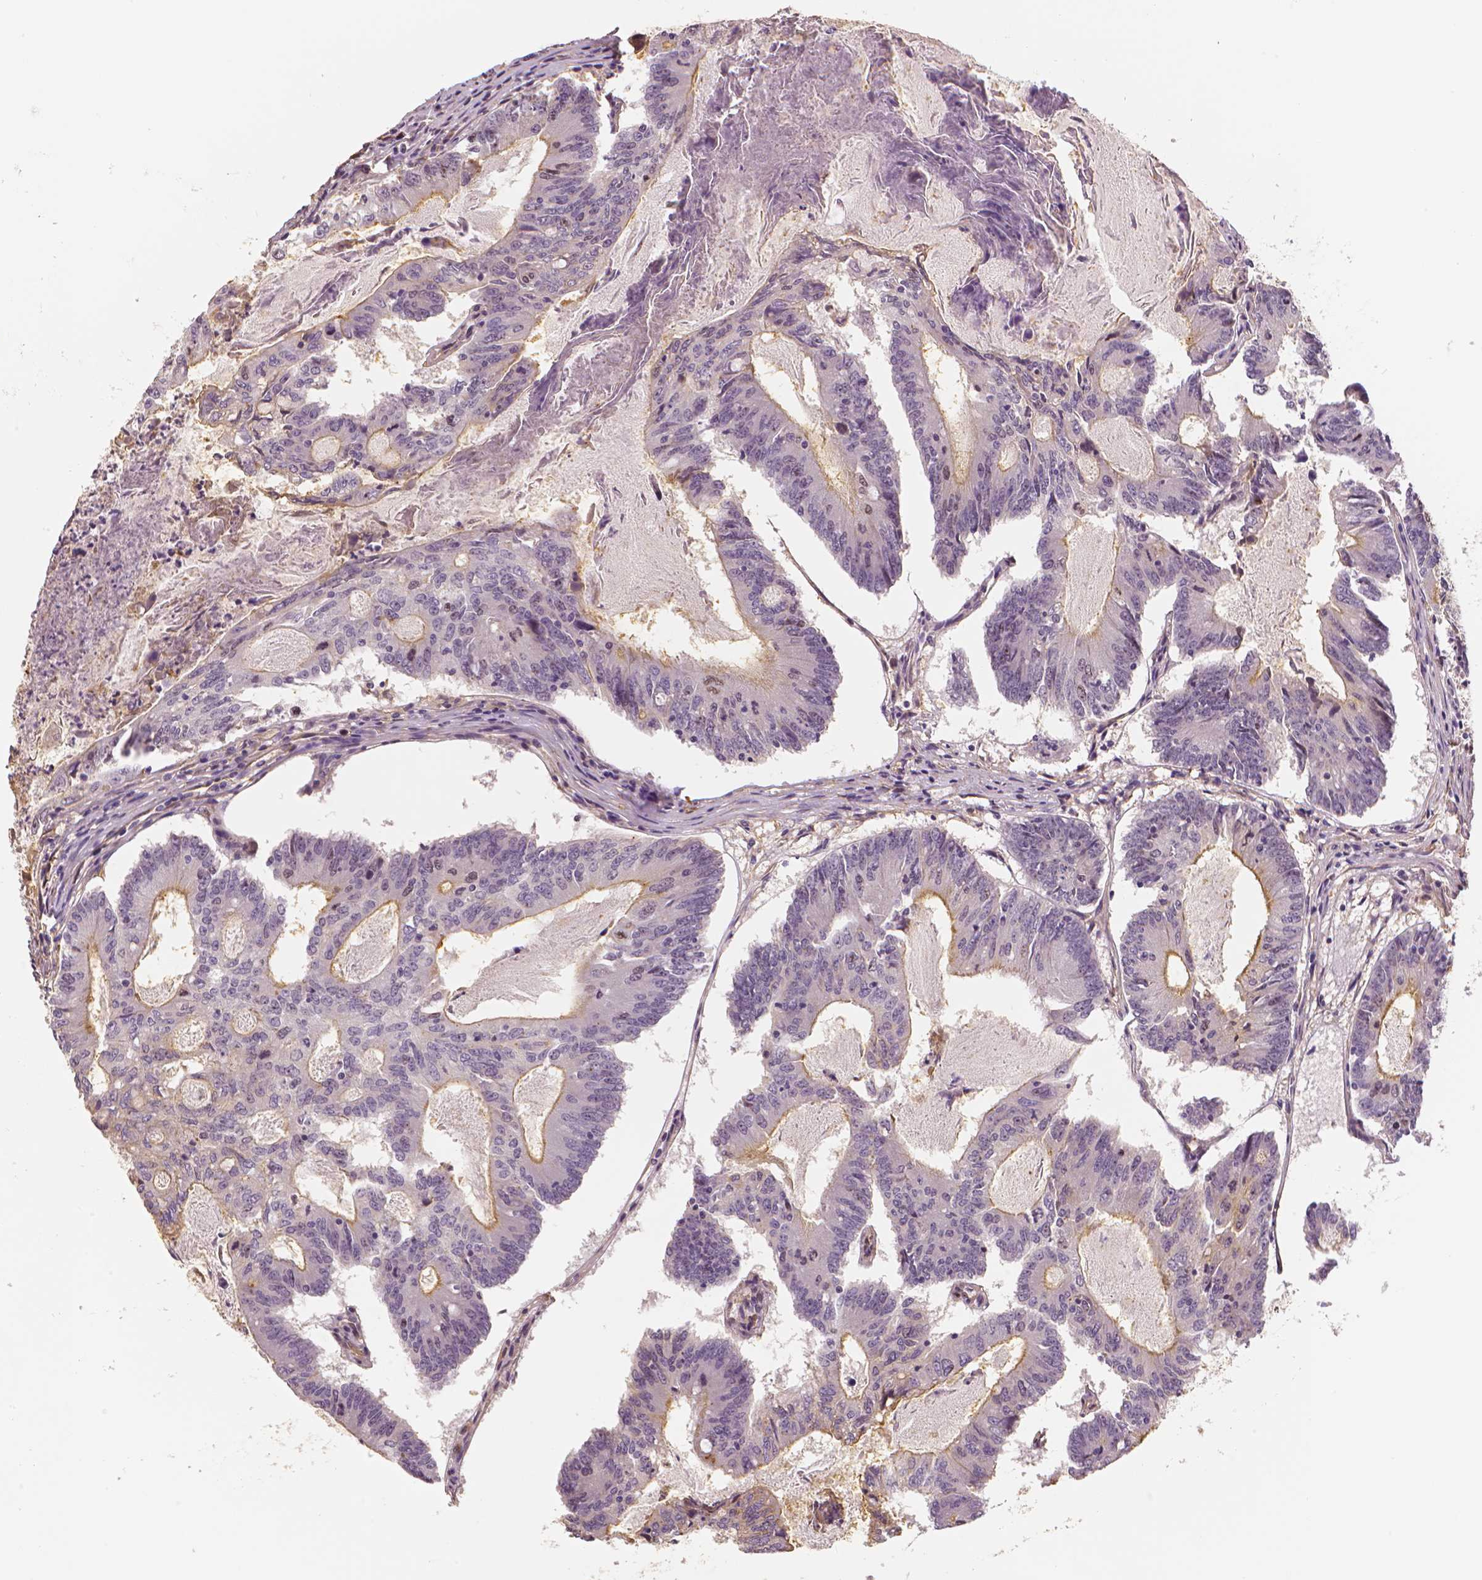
{"staining": {"intensity": "weak", "quantity": "<25%", "location": "cytoplasmic/membranous"}, "tissue": "colorectal cancer", "cell_type": "Tumor cells", "image_type": "cancer", "snomed": [{"axis": "morphology", "description": "Adenocarcinoma, NOS"}, {"axis": "topography", "description": "Colon"}], "caption": "High magnification brightfield microscopy of adenocarcinoma (colorectal) stained with DAB (brown) and counterstained with hematoxylin (blue): tumor cells show no significant expression.", "gene": "MKI67", "patient": {"sex": "female", "age": 70}}